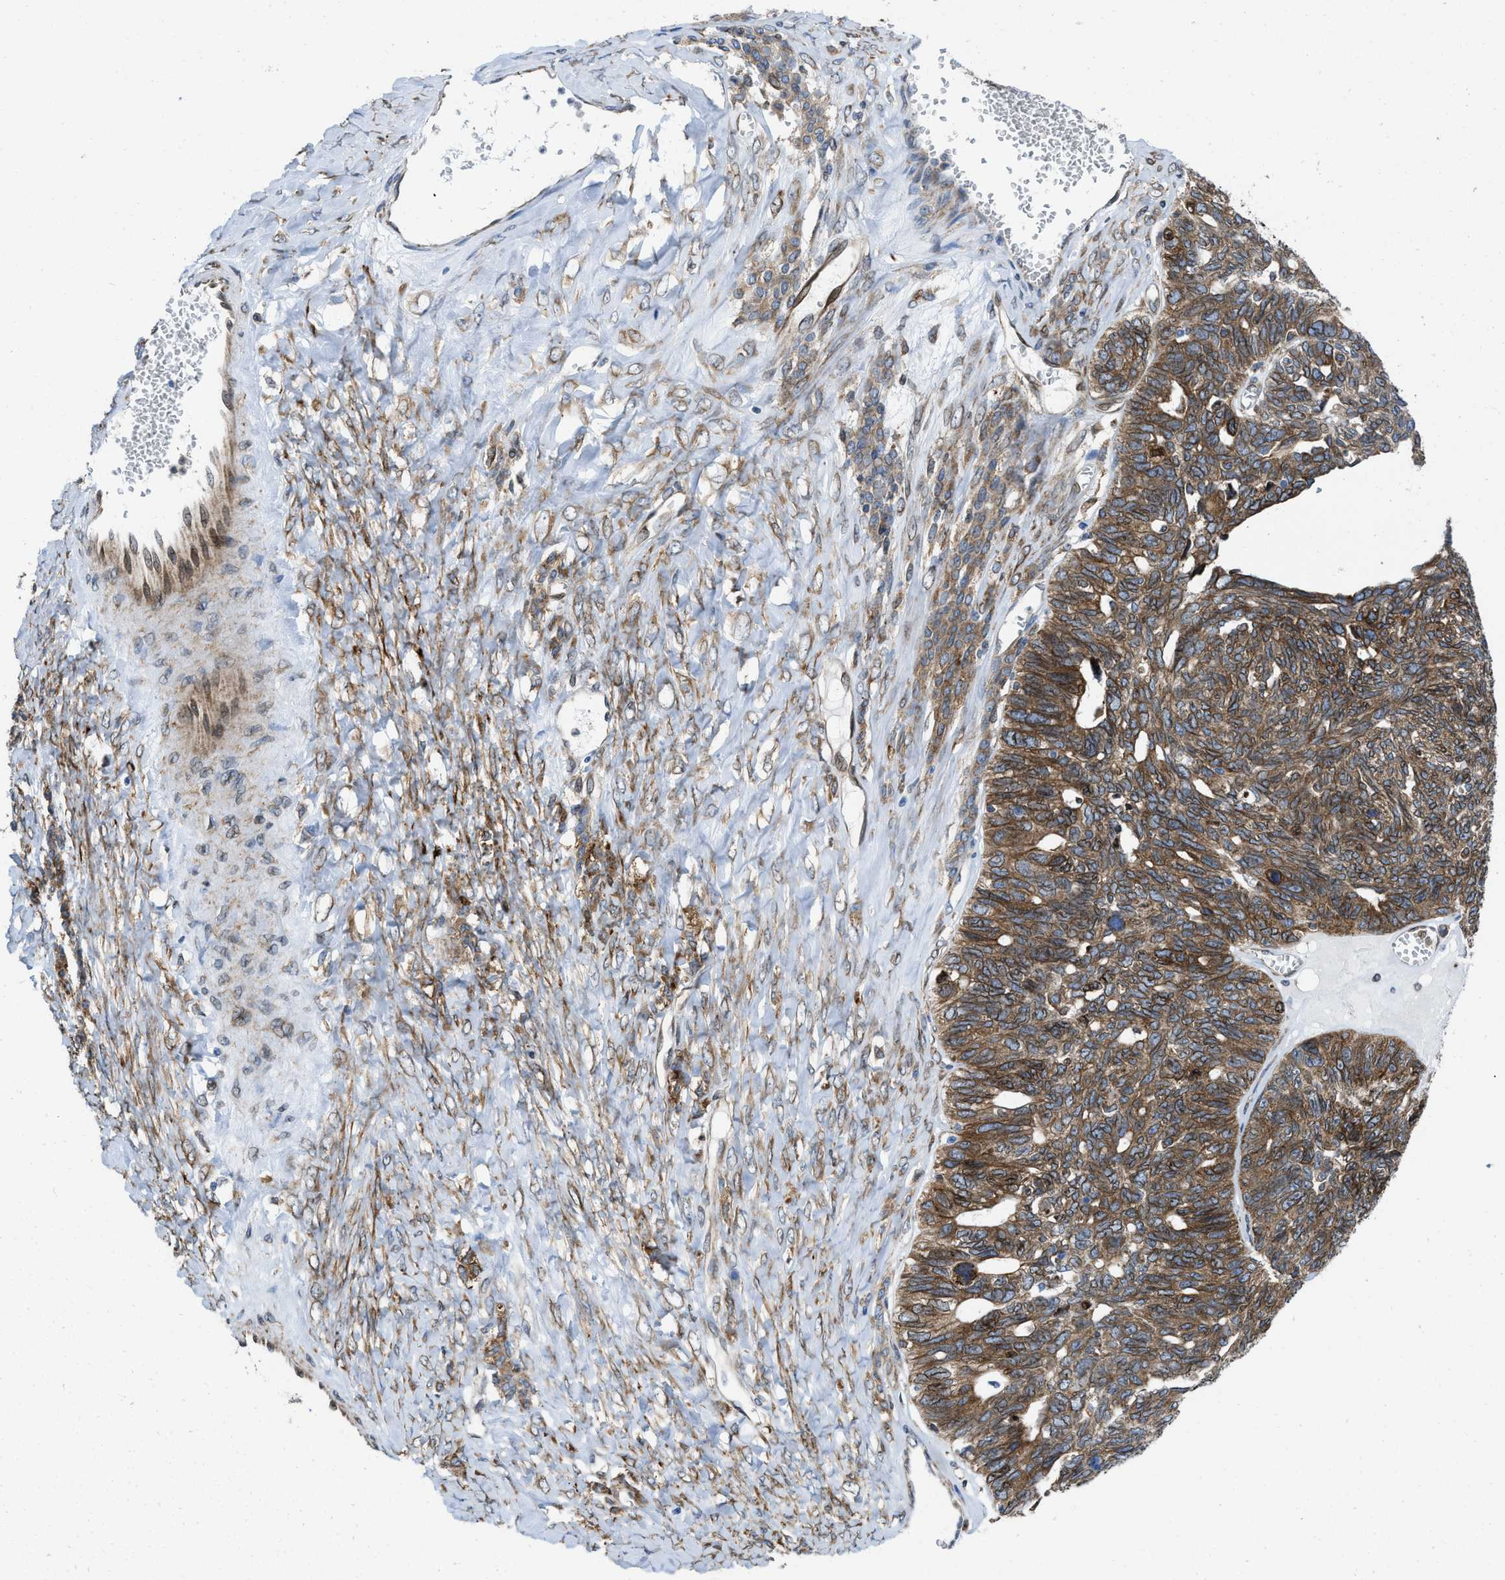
{"staining": {"intensity": "strong", "quantity": ">75%", "location": "cytoplasmic/membranous"}, "tissue": "ovarian cancer", "cell_type": "Tumor cells", "image_type": "cancer", "snomed": [{"axis": "morphology", "description": "Cystadenocarcinoma, serous, NOS"}, {"axis": "topography", "description": "Ovary"}], "caption": "A histopathology image of human ovarian cancer stained for a protein displays strong cytoplasmic/membranous brown staining in tumor cells. The staining was performed using DAB to visualize the protein expression in brown, while the nuclei were stained in blue with hematoxylin (Magnification: 20x).", "gene": "ERLIN2", "patient": {"sex": "female", "age": 79}}